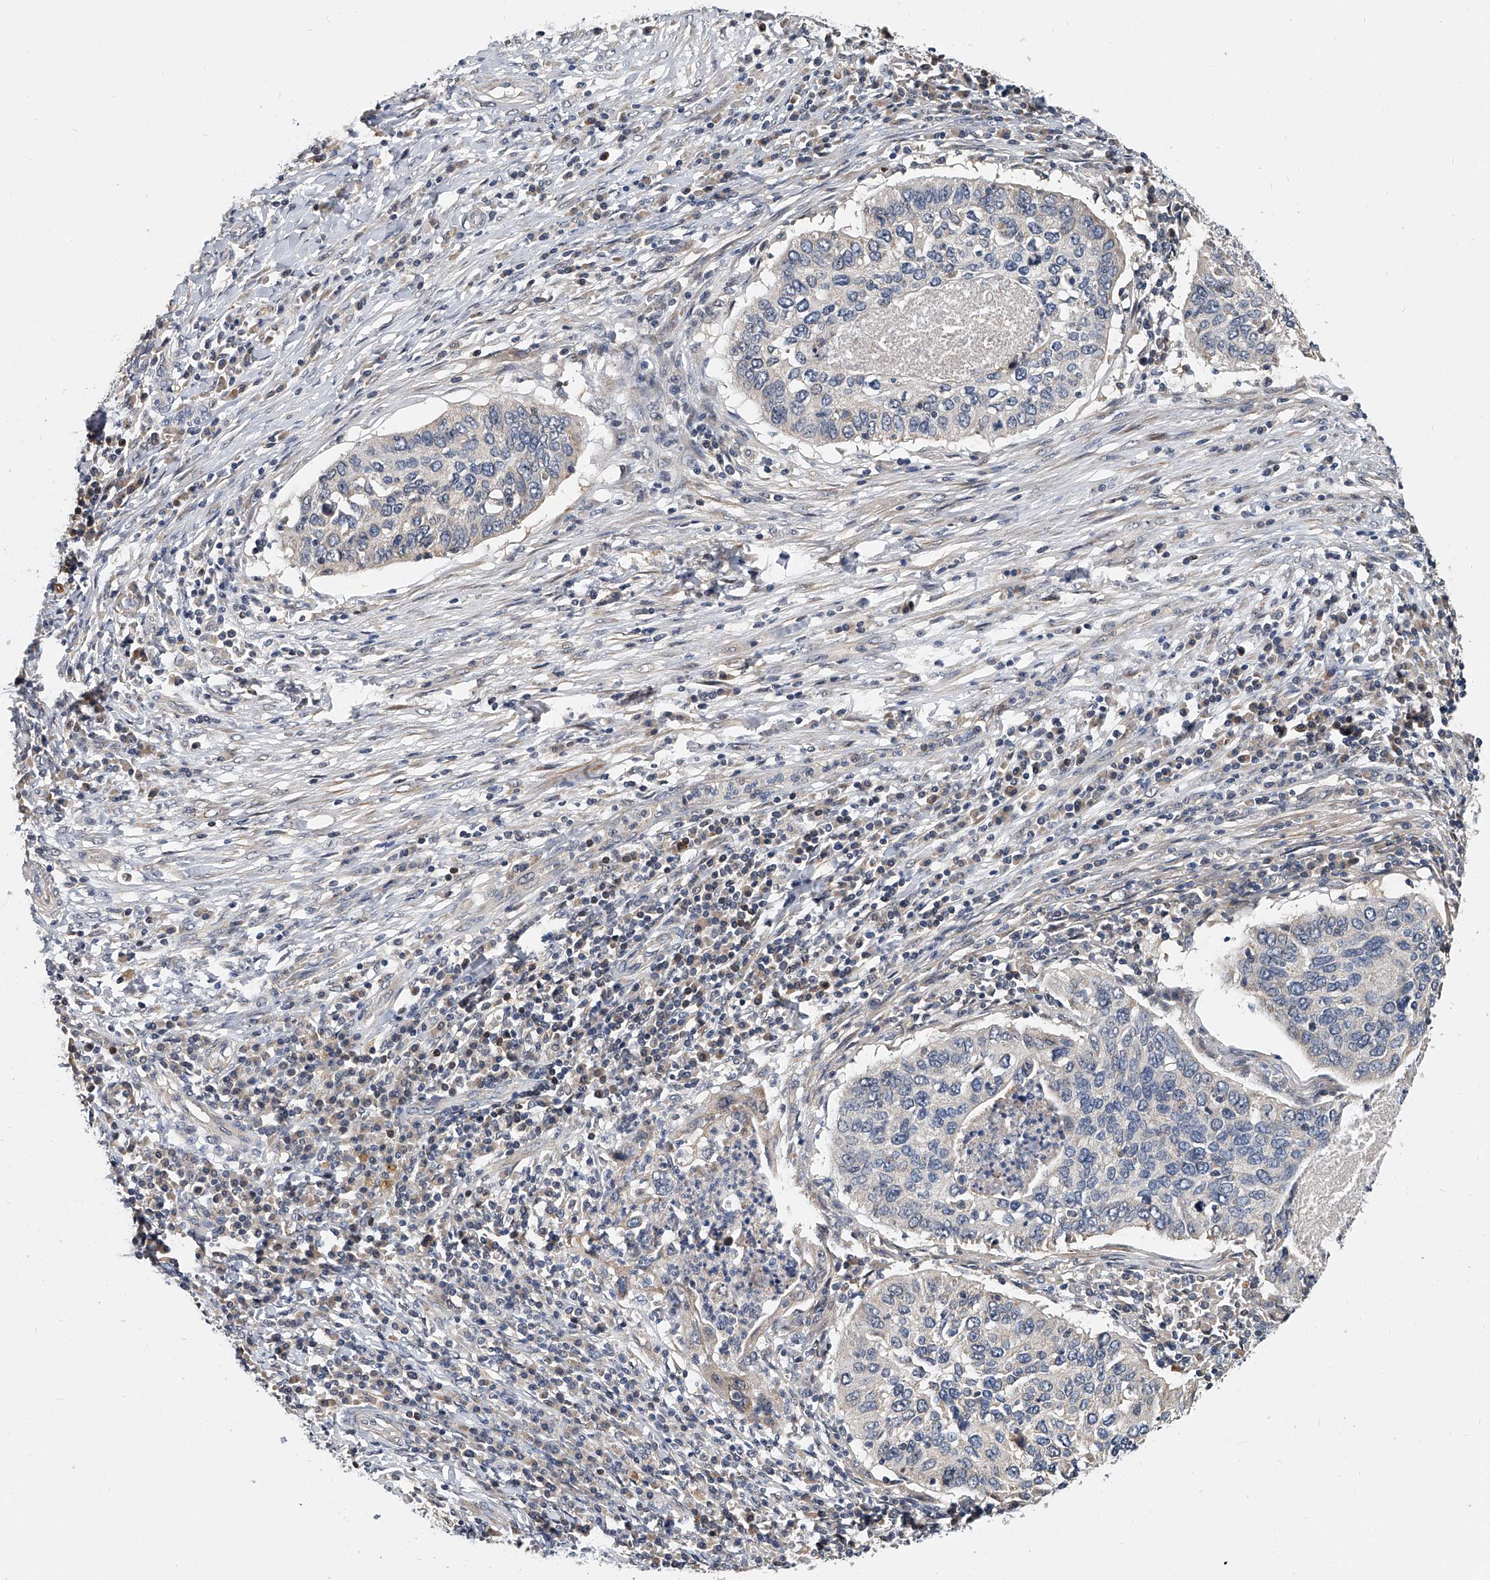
{"staining": {"intensity": "negative", "quantity": "none", "location": "none"}, "tissue": "cervical cancer", "cell_type": "Tumor cells", "image_type": "cancer", "snomed": [{"axis": "morphology", "description": "Squamous cell carcinoma, NOS"}, {"axis": "topography", "description": "Cervix"}], "caption": "This is a photomicrograph of immunohistochemistry (IHC) staining of cervical cancer, which shows no positivity in tumor cells. (Stains: DAB (3,3'-diaminobenzidine) IHC with hematoxylin counter stain, Microscopy: brightfield microscopy at high magnification).", "gene": "CD200", "patient": {"sex": "female", "age": 38}}